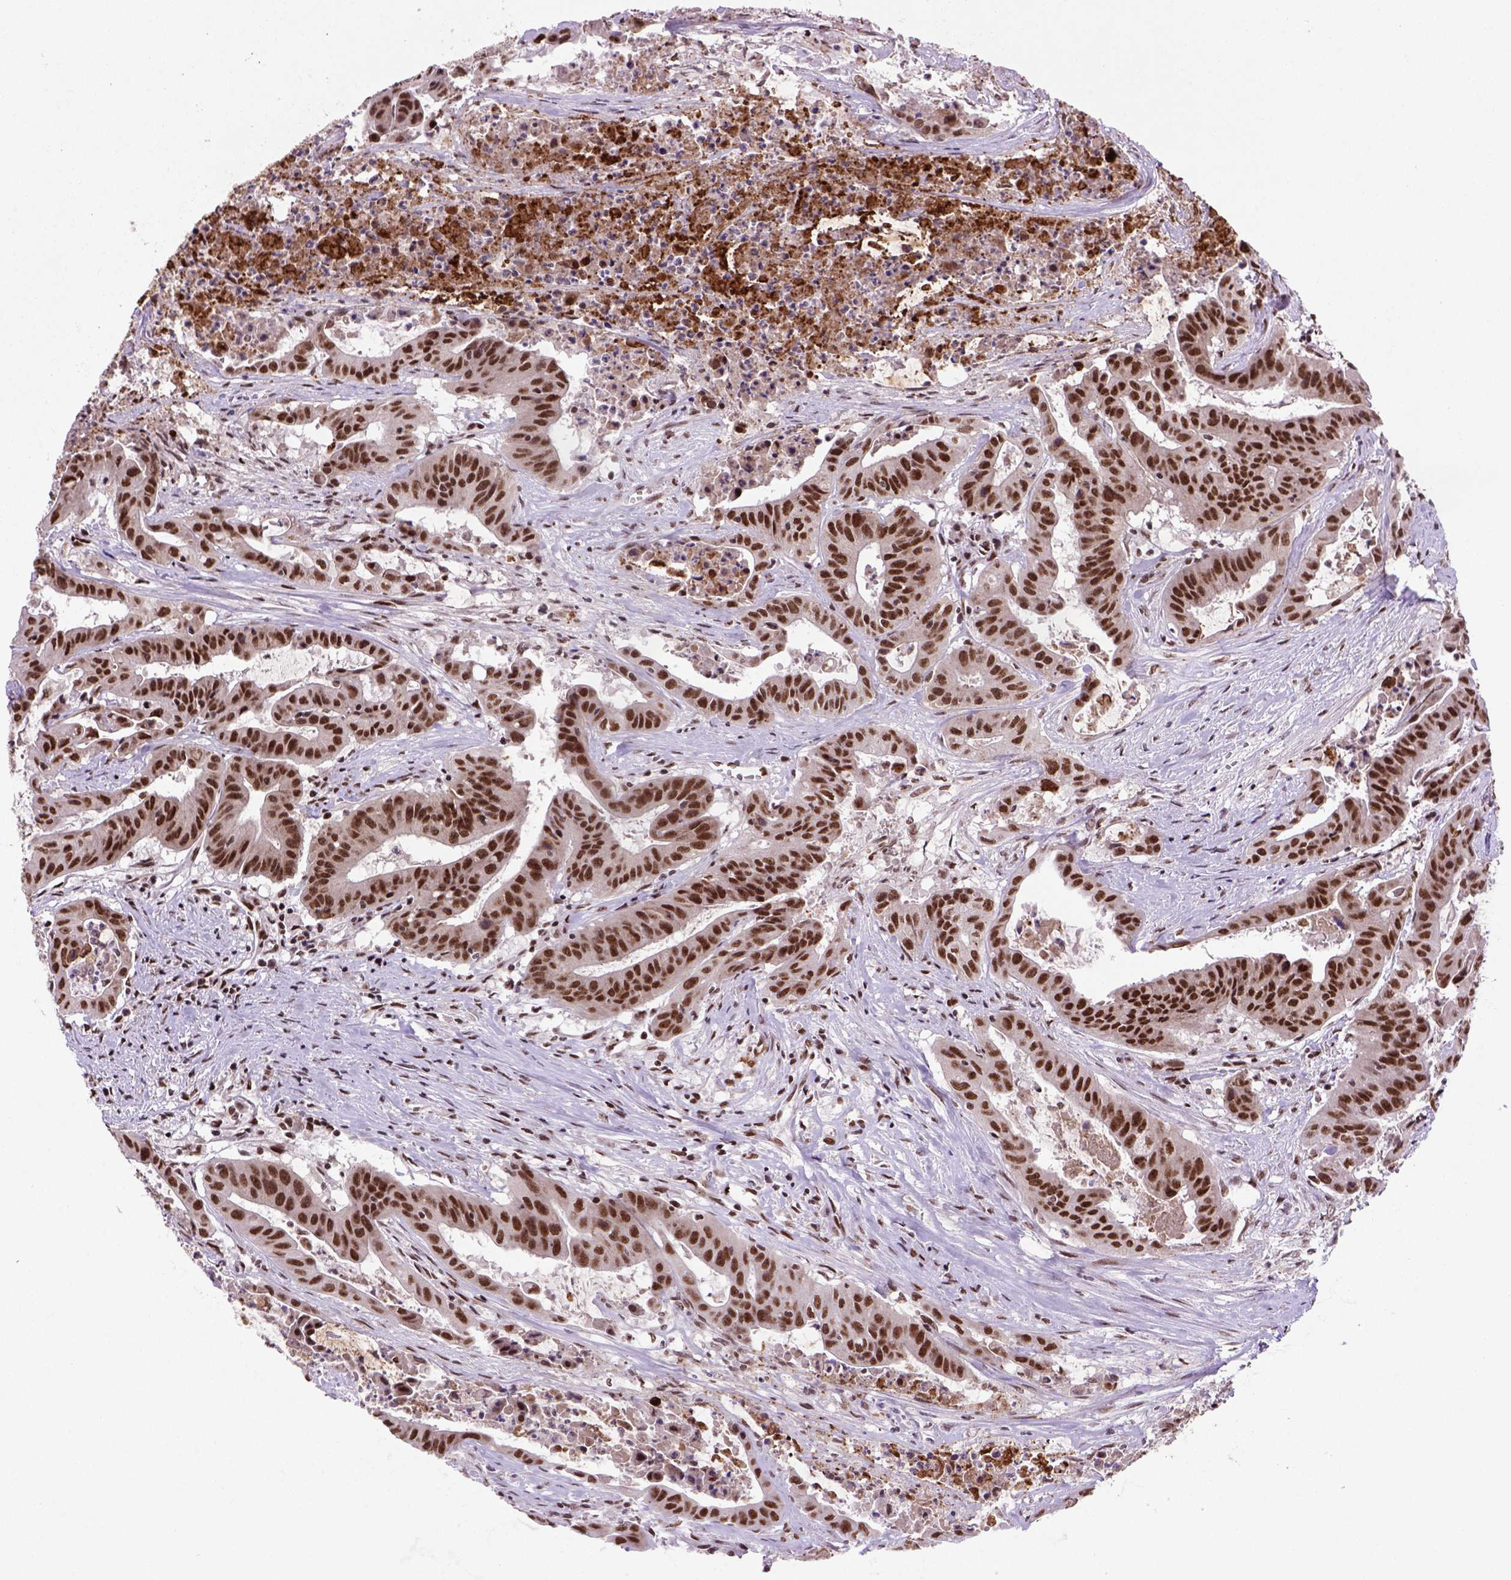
{"staining": {"intensity": "strong", "quantity": ">75%", "location": "nuclear"}, "tissue": "colorectal cancer", "cell_type": "Tumor cells", "image_type": "cancer", "snomed": [{"axis": "morphology", "description": "Adenocarcinoma, NOS"}, {"axis": "topography", "description": "Colon"}], "caption": "This micrograph shows IHC staining of colorectal cancer, with high strong nuclear expression in about >75% of tumor cells.", "gene": "NSMCE2", "patient": {"sex": "male", "age": 33}}